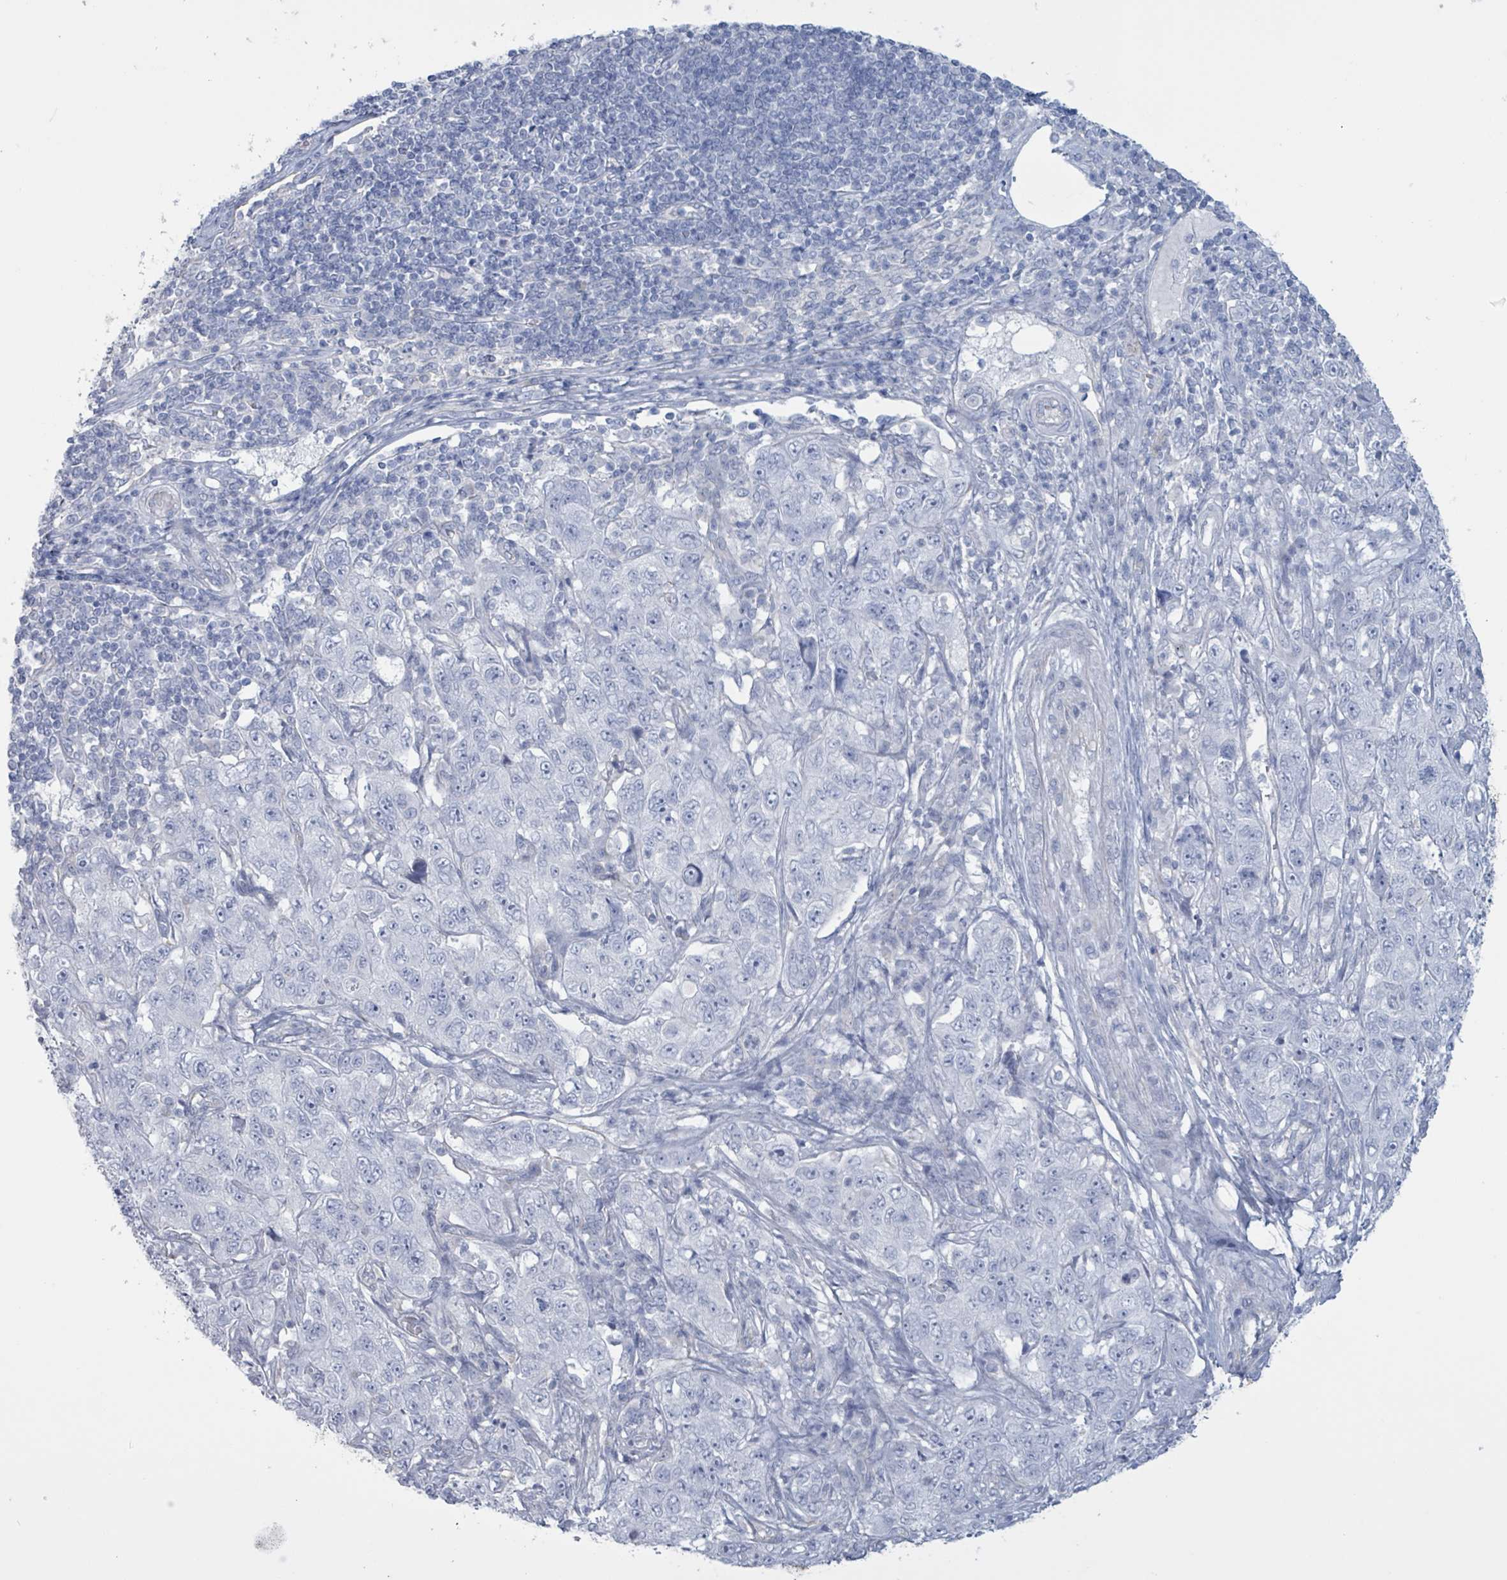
{"staining": {"intensity": "negative", "quantity": "none", "location": "none"}, "tissue": "pancreatic cancer", "cell_type": "Tumor cells", "image_type": "cancer", "snomed": [{"axis": "morphology", "description": "Adenocarcinoma, NOS"}, {"axis": "topography", "description": "Pancreas"}], "caption": "The histopathology image exhibits no significant positivity in tumor cells of pancreatic adenocarcinoma. (Stains: DAB immunohistochemistry with hematoxylin counter stain, Microscopy: brightfield microscopy at high magnification).", "gene": "CT45A5", "patient": {"sex": "male", "age": 68}}